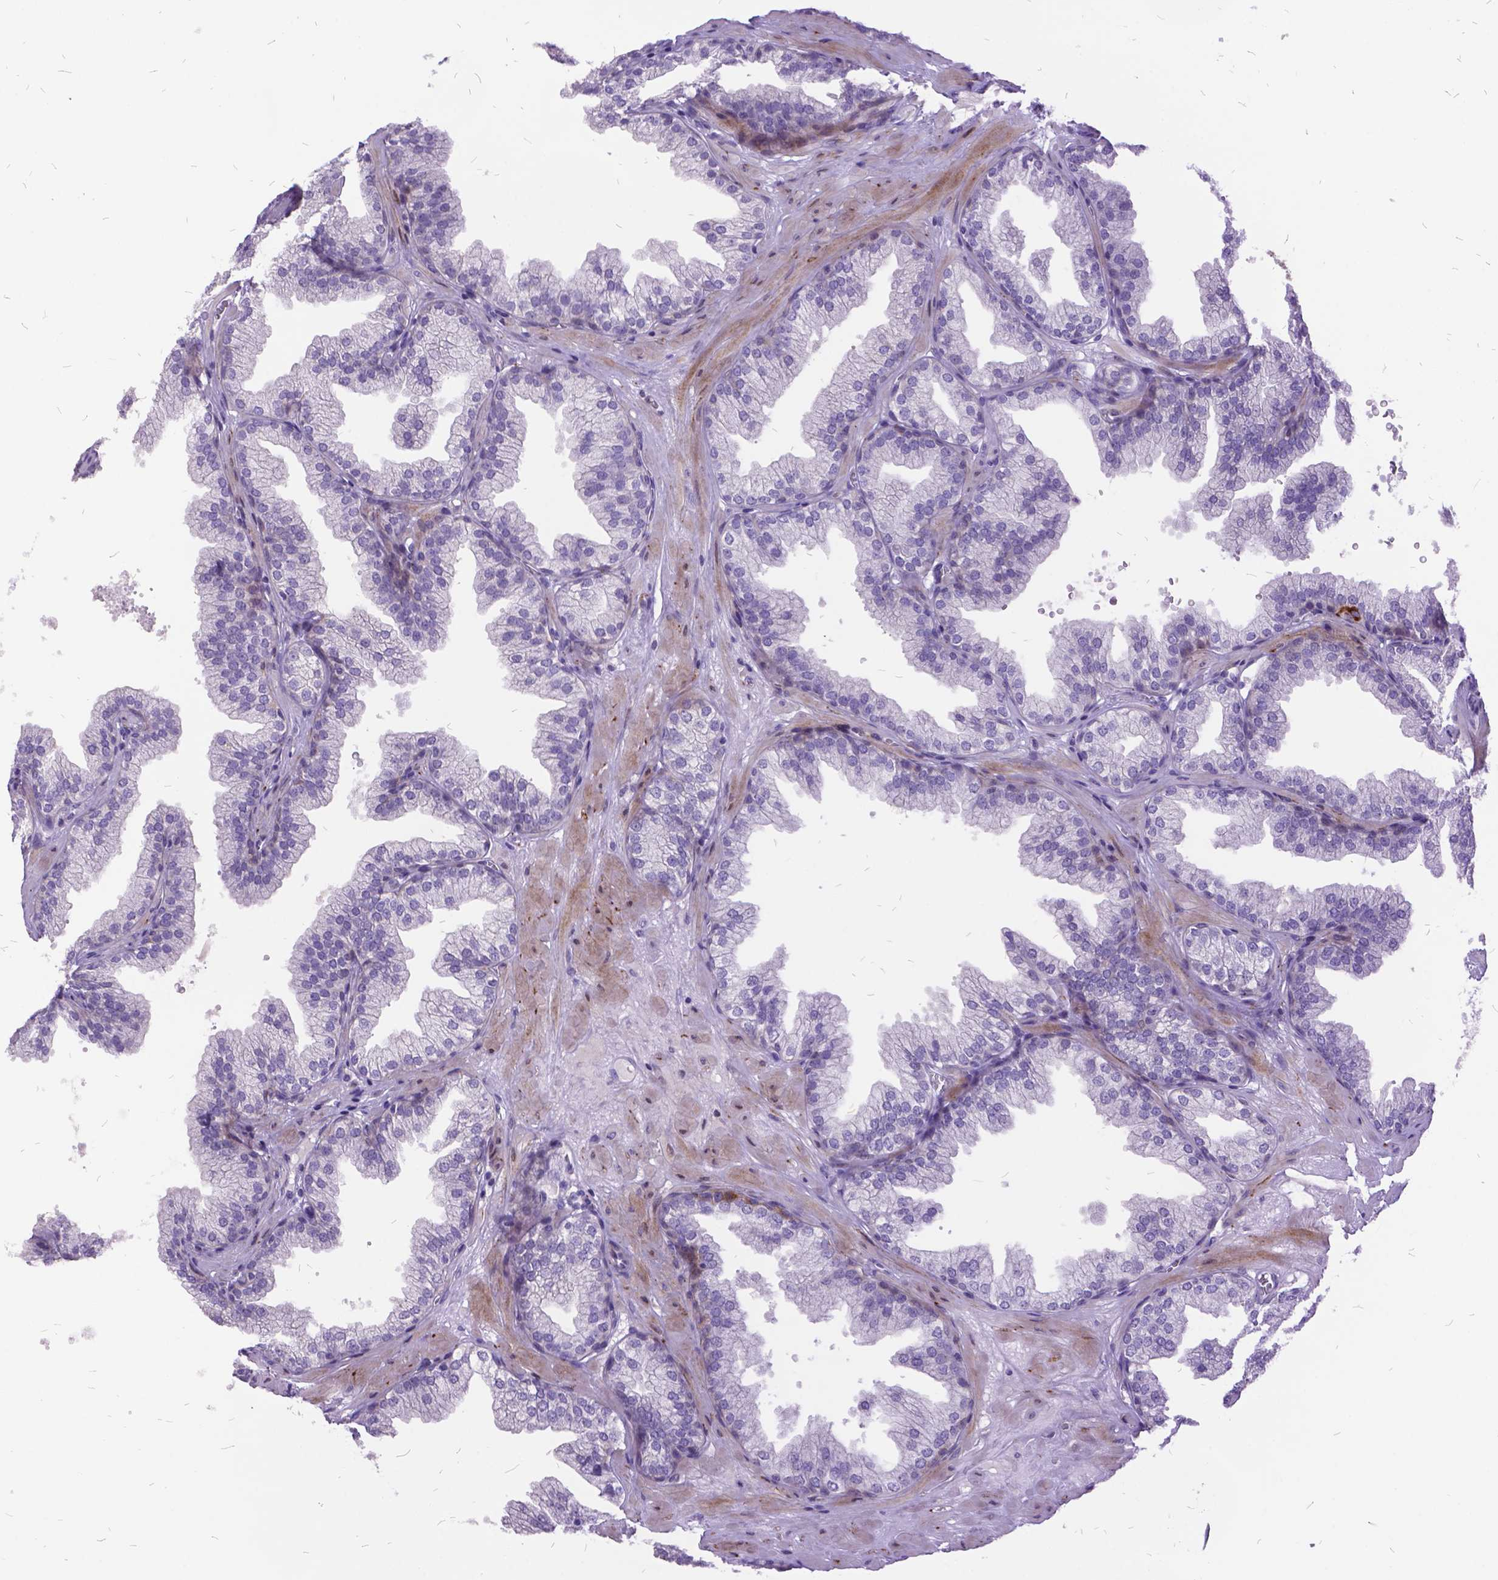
{"staining": {"intensity": "negative", "quantity": "none", "location": "none"}, "tissue": "prostate", "cell_type": "Glandular cells", "image_type": "normal", "snomed": [{"axis": "morphology", "description": "Normal tissue, NOS"}, {"axis": "topography", "description": "Prostate"}], "caption": "Glandular cells are negative for protein expression in unremarkable human prostate. The staining was performed using DAB (3,3'-diaminobenzidine) to visualize the protein expression in brown, while the nuclei were stained in blue with hematoxylin (Magnification: 20x).", "gene": "ITGB6", "patient": {"sex": "male", "age": 37}}